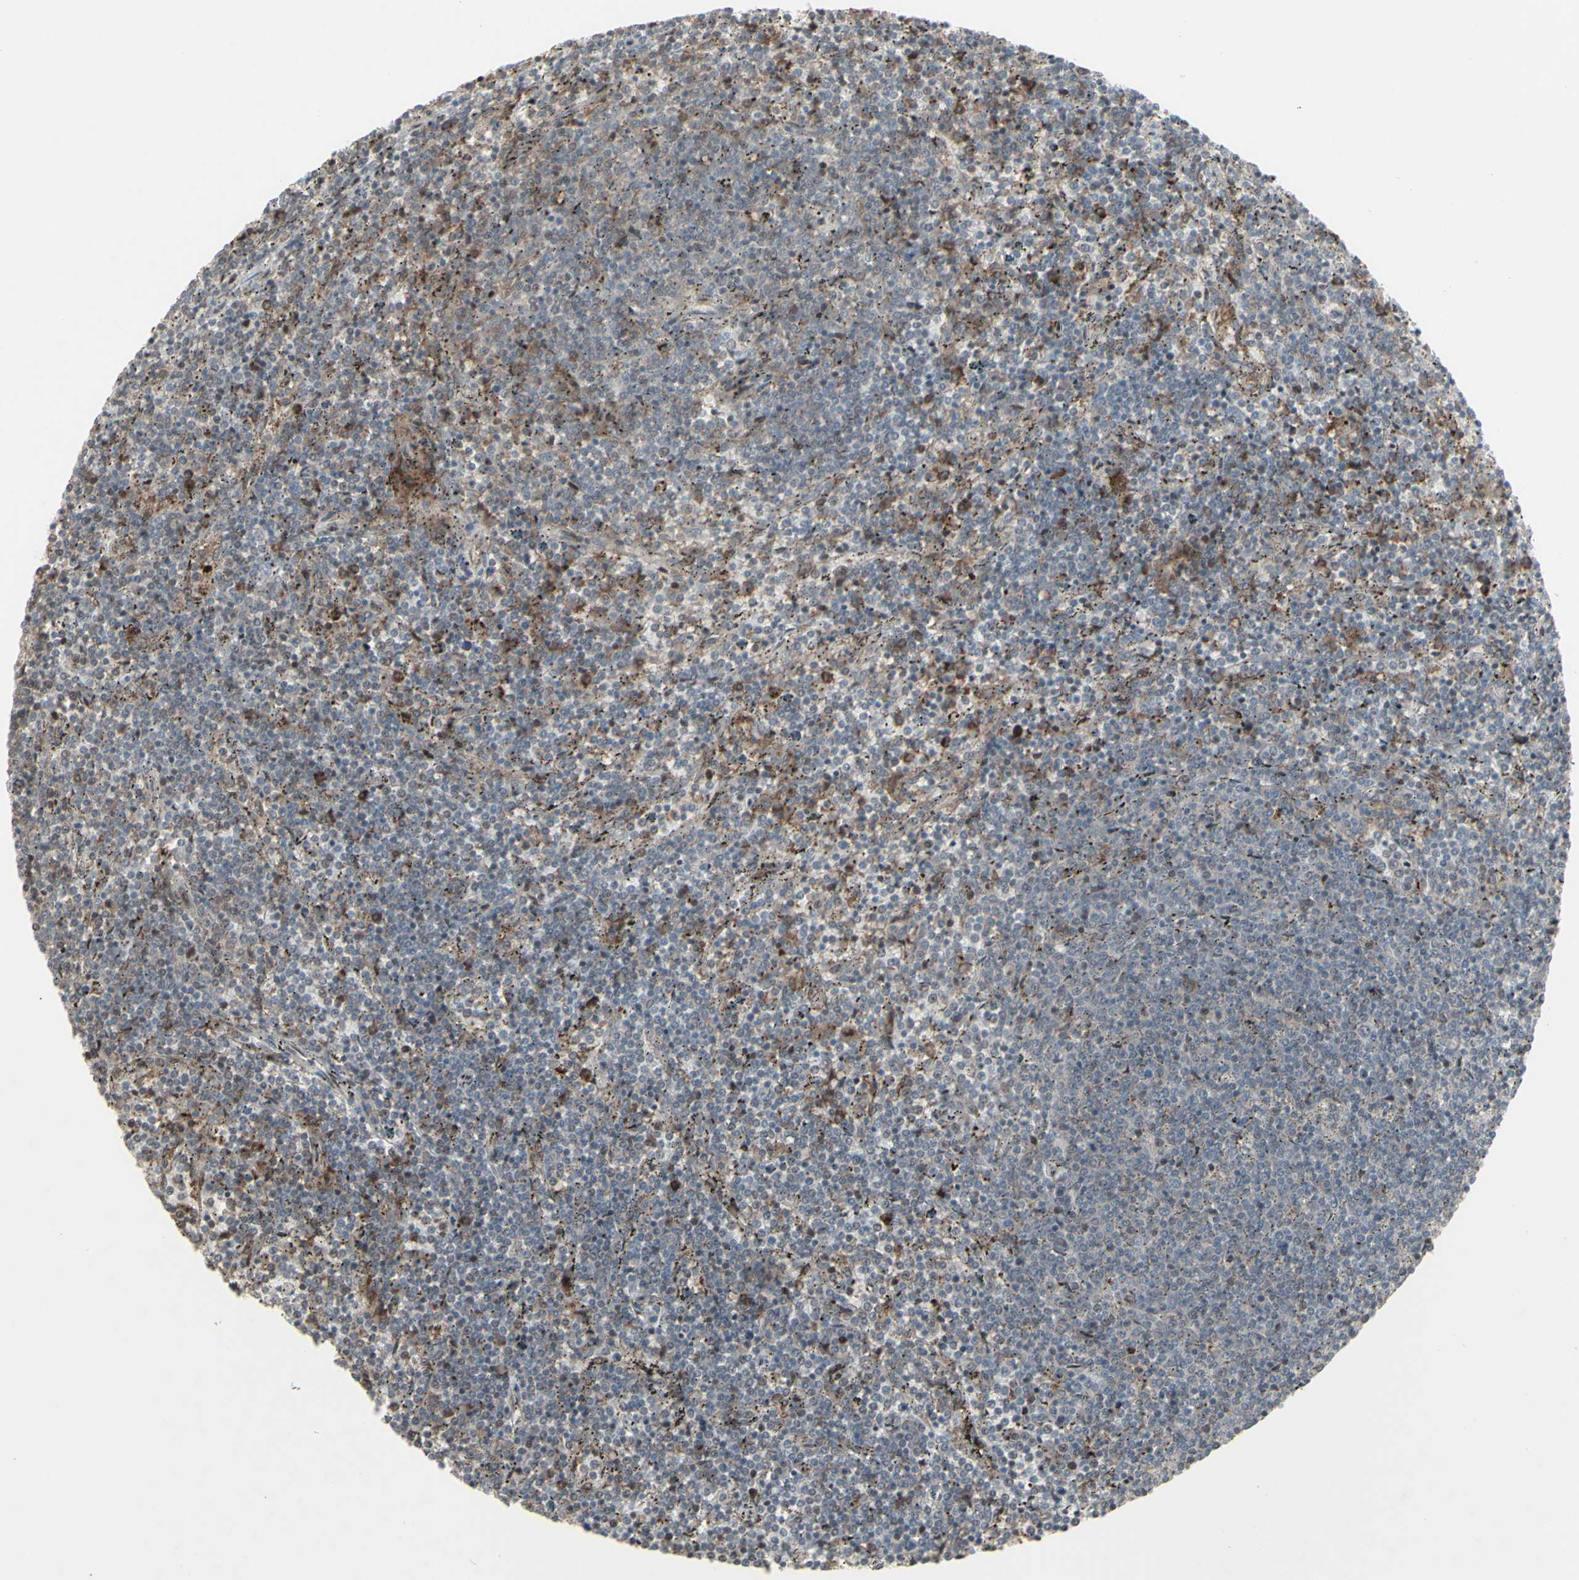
{"staining": {"intensity": "weak", "quantity": "<25%", "location": "cytoplasmic/membranous"}, "tissue": "lymphoma", "cell_type": "Tumor cells", "image_type": "cancer", "snomed": [{"axis": "morphology", "description": "Malignant lymphoma, non-Hodgkin's type, Low grade"}, {"axis": "topography", "description": "Spleen"}], "caption": "Immunohistochemistry photomicrograph of human lymphoma stained for a protein (brown), which reveals no expression in tumor cells.", "gene": "CD33", "patient": {"sex": "female", "age": 50}}